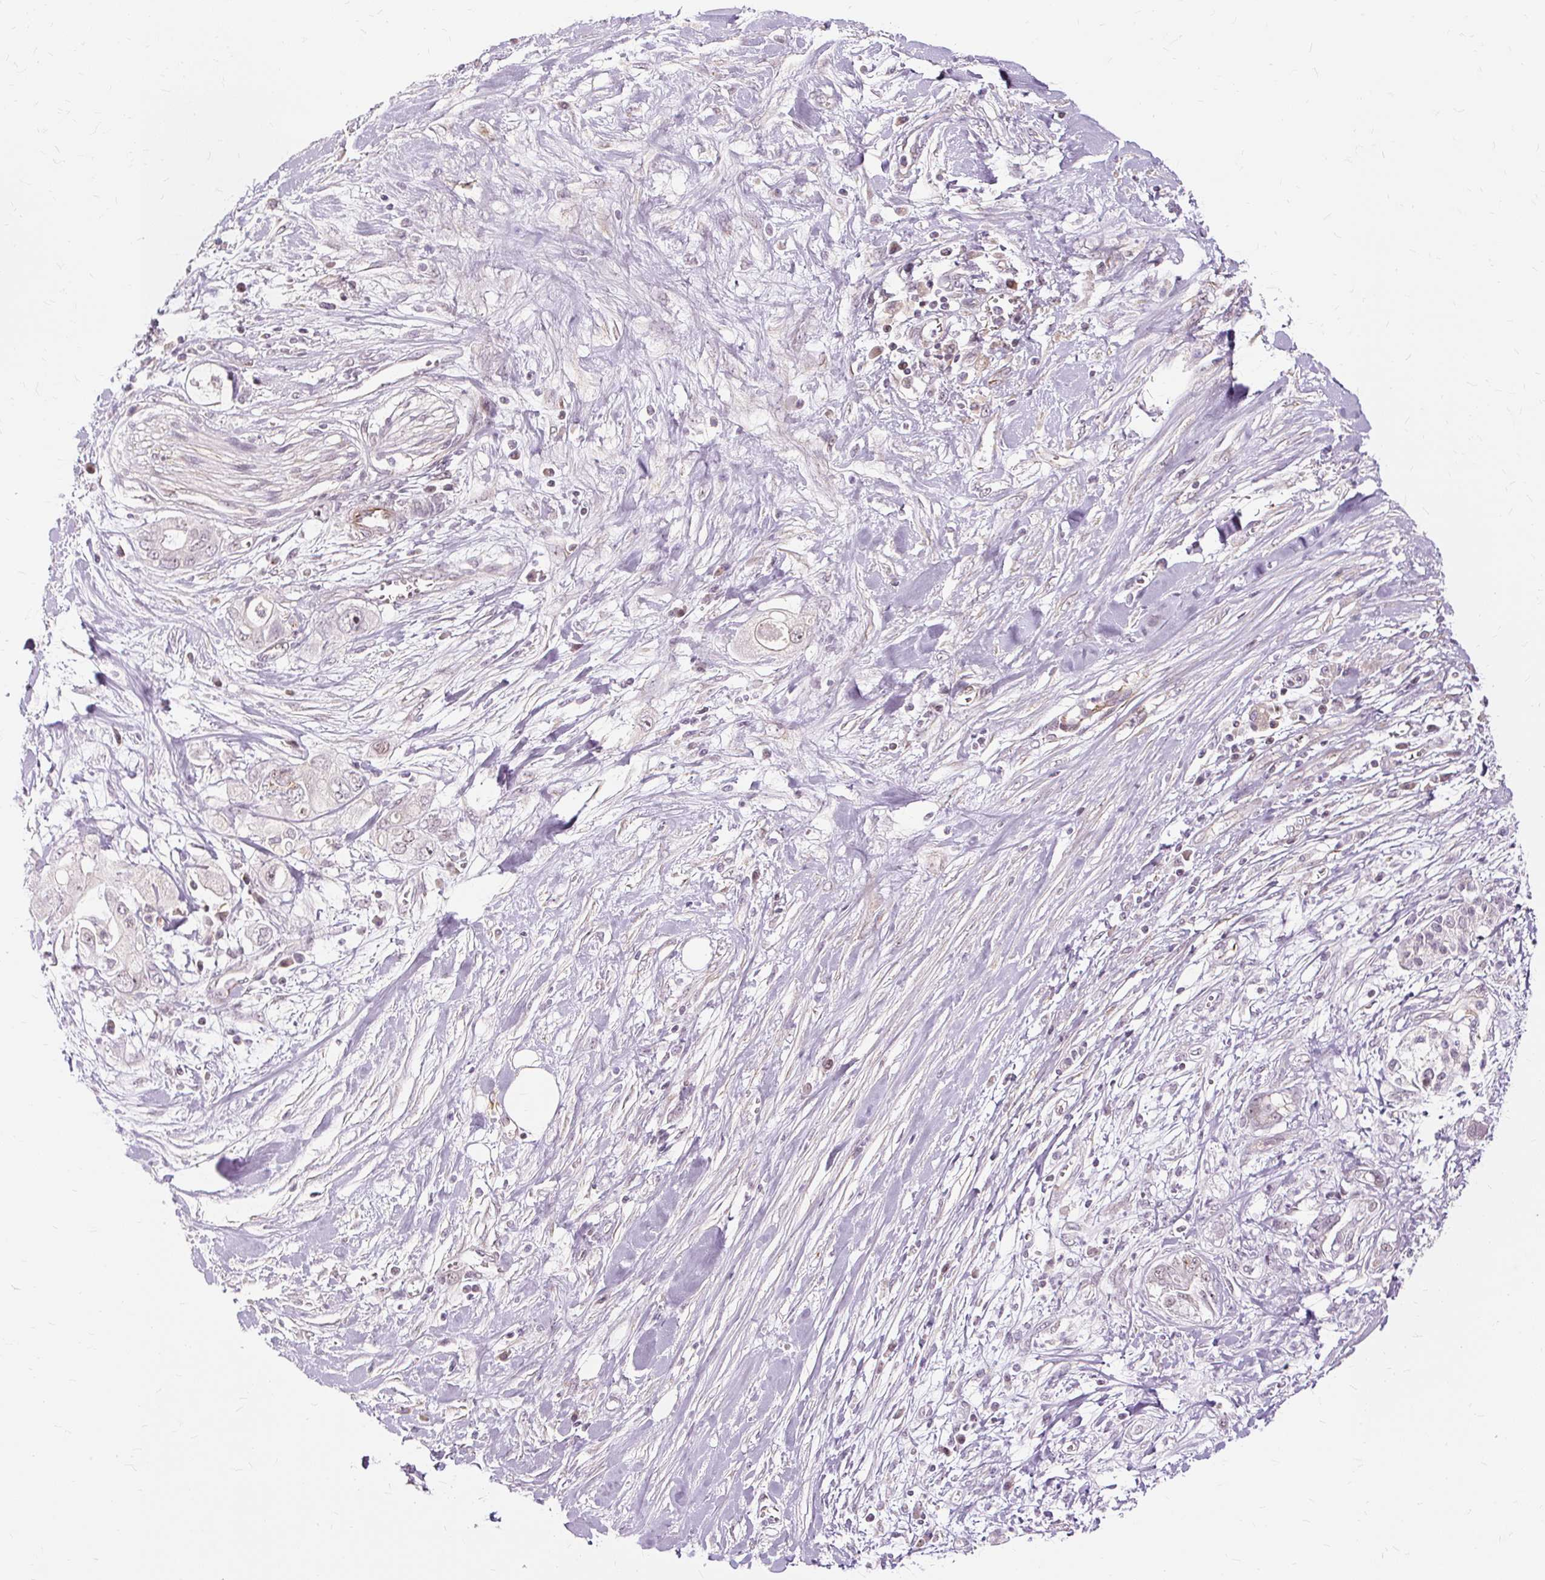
{"staining": {"intensity": "weak", "quantity": "<25%", "location": "nuclear"}, "tissue": "pancreatic cancer", "cell_type": "Tumor cells", "image_type": "cancer", "snomed": [{"axis": "morphology", "description": "Adenocarcinoma, NOS"}, {"axis": "topography", "description": "Pancreas"}], "caption": "A histopathology image of human pancreatic cancer (adenocarcinoma) is negative for staining in tumor cells.", "gene": "MMACHC", "patient": {"sex": "female", "age": 56}}